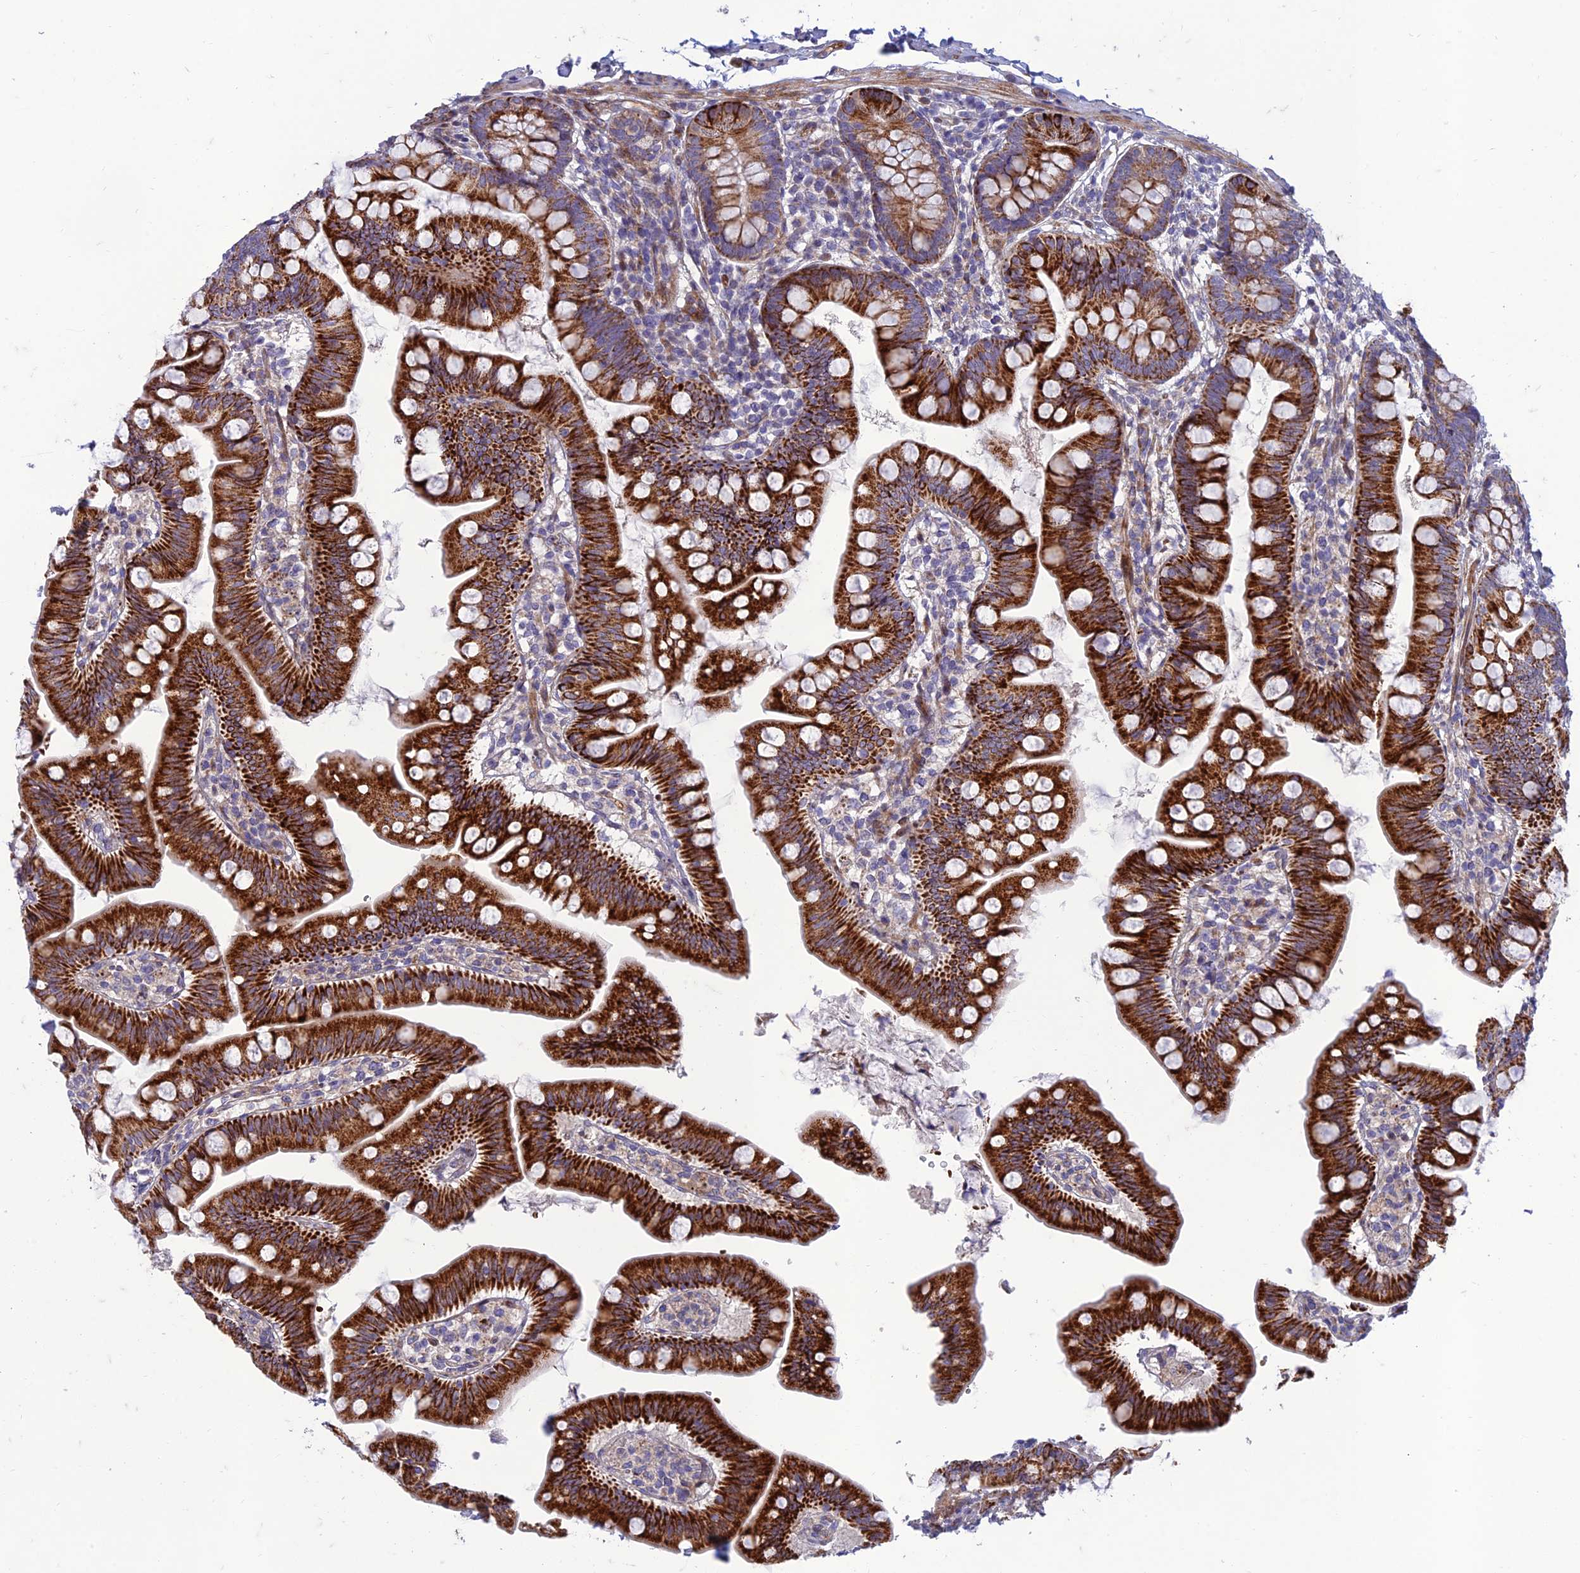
{"staining": {"intensity": "strong", "quantity": ">75%", "location": "cytoplasmic/membranous"}, "tissue": "small intestine", "cell_type": "Glandular cells", "image_type": "normal", "snomed": [{"axis": "morphology", "description": "Normal tissue, NOS"}, {"axis": "topography", "description": "Small intestine"}], "caption": "A micrograph of human small intestine stained for a protein exhibits strong cytoplasmic/membranous brown staining in glandular cells.", "gene": "SEL1L3", "patient": {"sex": "male", "age": 7}}